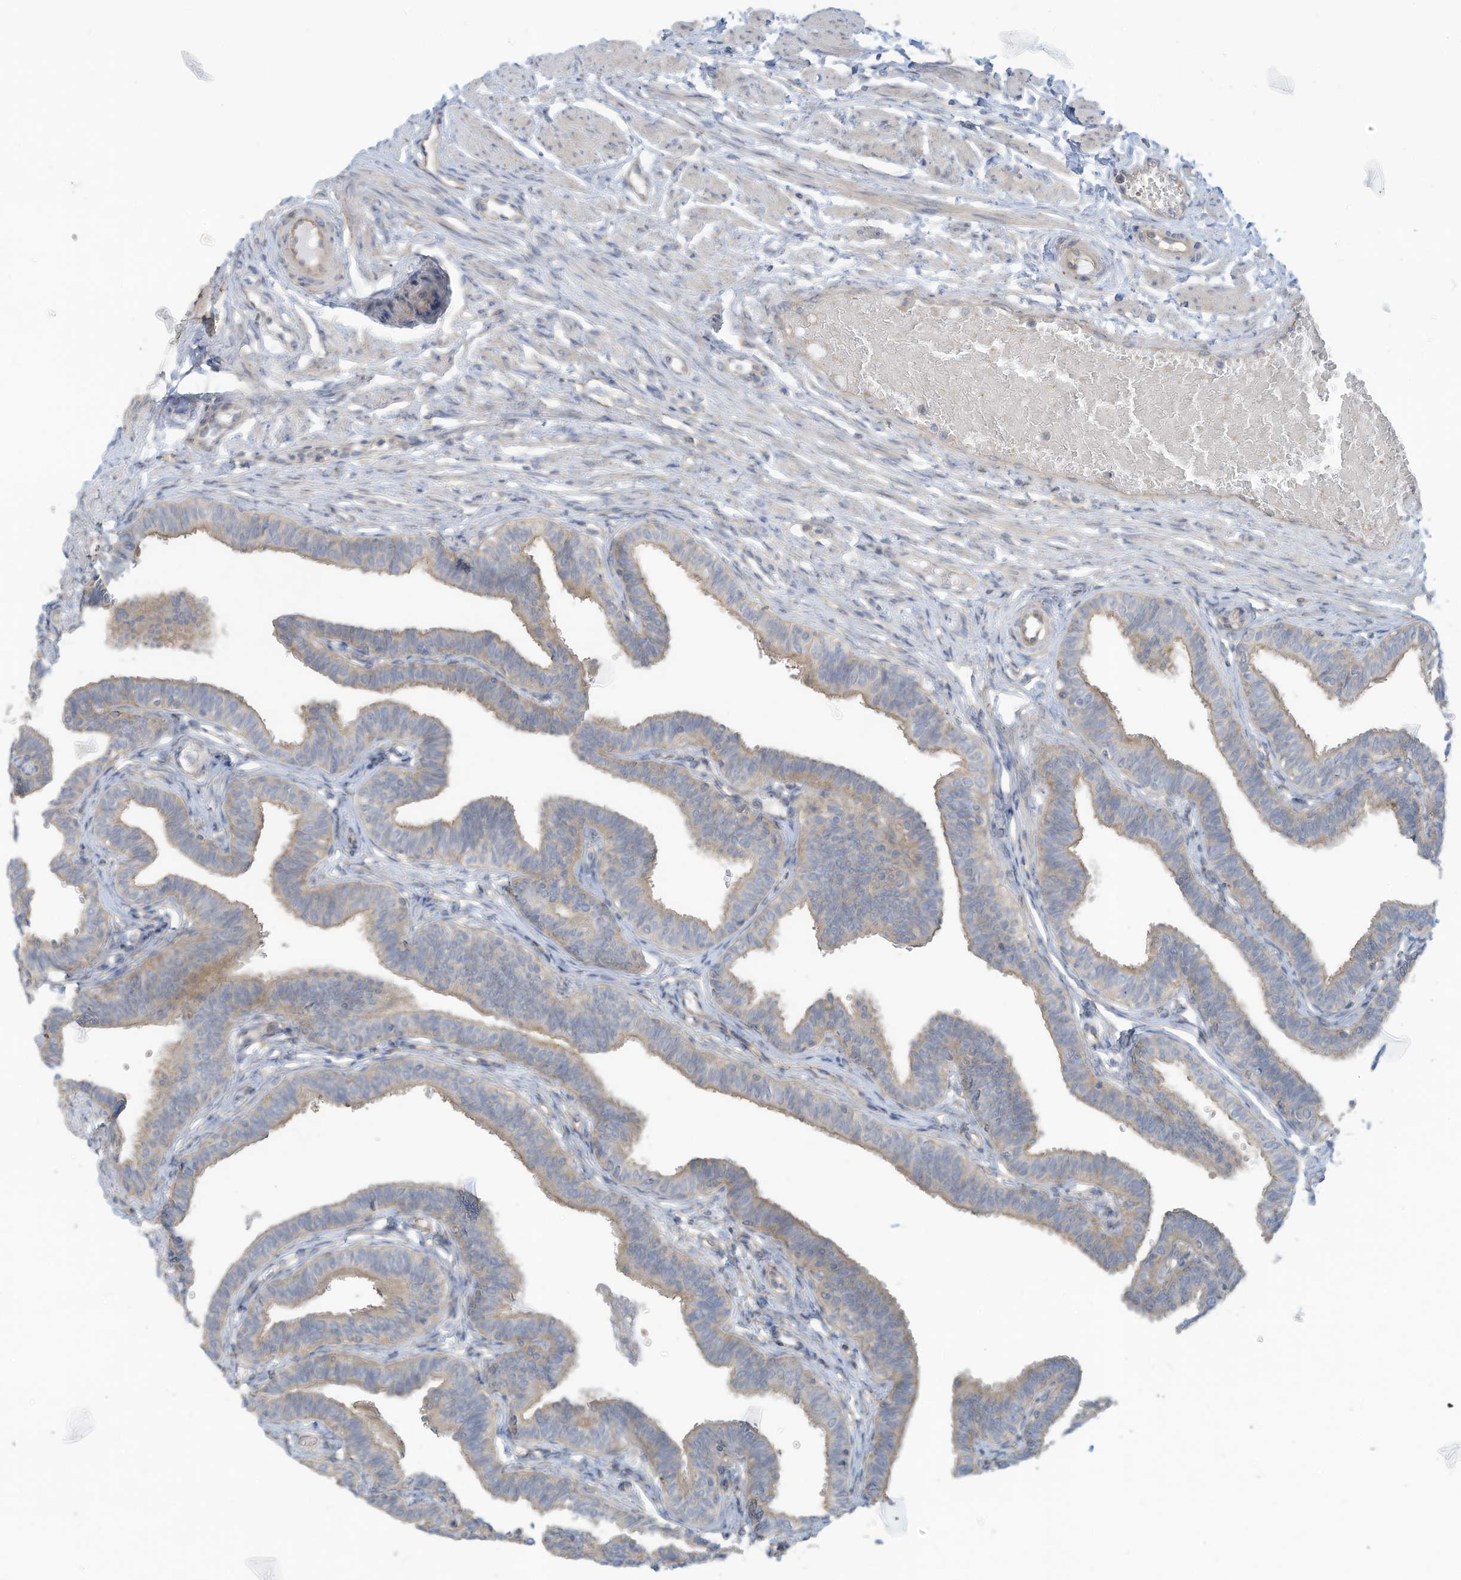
{"staining": {"intensity": "weak", "quantity": "25%-75%", "location": "cytoplasmic/membranous"}, "tissue": "fallopian tube", "cell_type": "Glandular cells", "image_type": "normal", "snomed": [{"axis": "morphology", "description": "Normal tissue, NOS"}, {"axis": "topography", "description": "Fallopian tube"}, {"axis": "topography", "description": "Ovary"}], "caption": "Protein expression analysis of benign human fallopian tube reveals weak cytoplasmic/membranous positivity in approximately 25%-75% of glandular cells. Nuclei are stained in blue.", "gene": "ADAT2", "patient": {"sex": "female", "age": 23}}